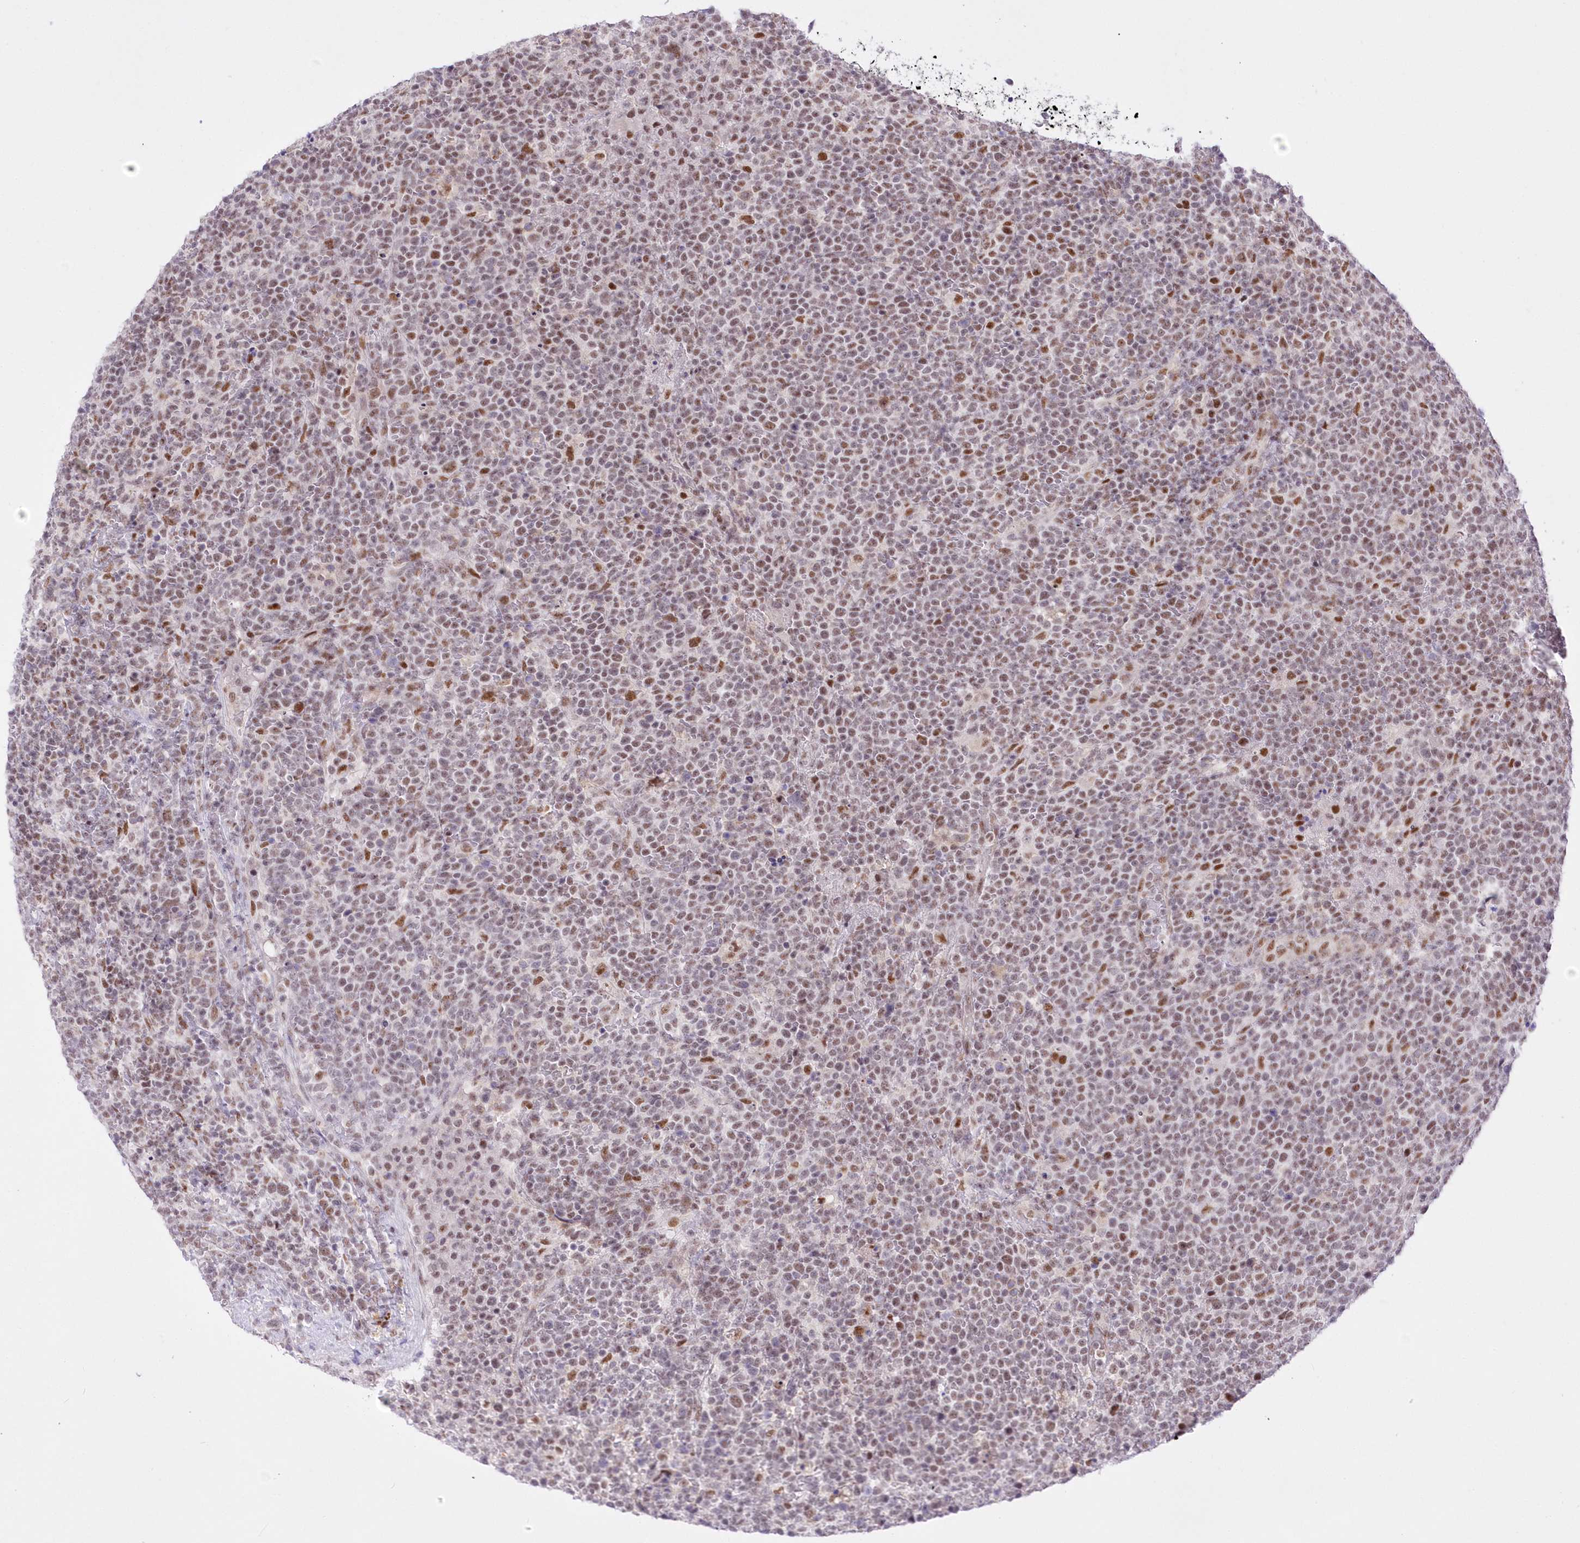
{"staining": {"intensity": "moderate", "quantity": ">75%", "location": "nuclear"}, "tissue": "lymphoma", "cell_type": "Tumor cells", "image_type": "cancer", "snomed": [{"axis": "morphology", "description": "Malignant lymphoma, non-Hodgkin's type, High grade"}, {"axis": "topography", "description": "Lymph node"}], "caption": "Brown immunohistochemical staining in human lymphoma demonstrates moderate nuclear expression in approximately >75% of tumor cells.", "gene": "NSUN2", "patient": {"sex": "male", "age": 61}}